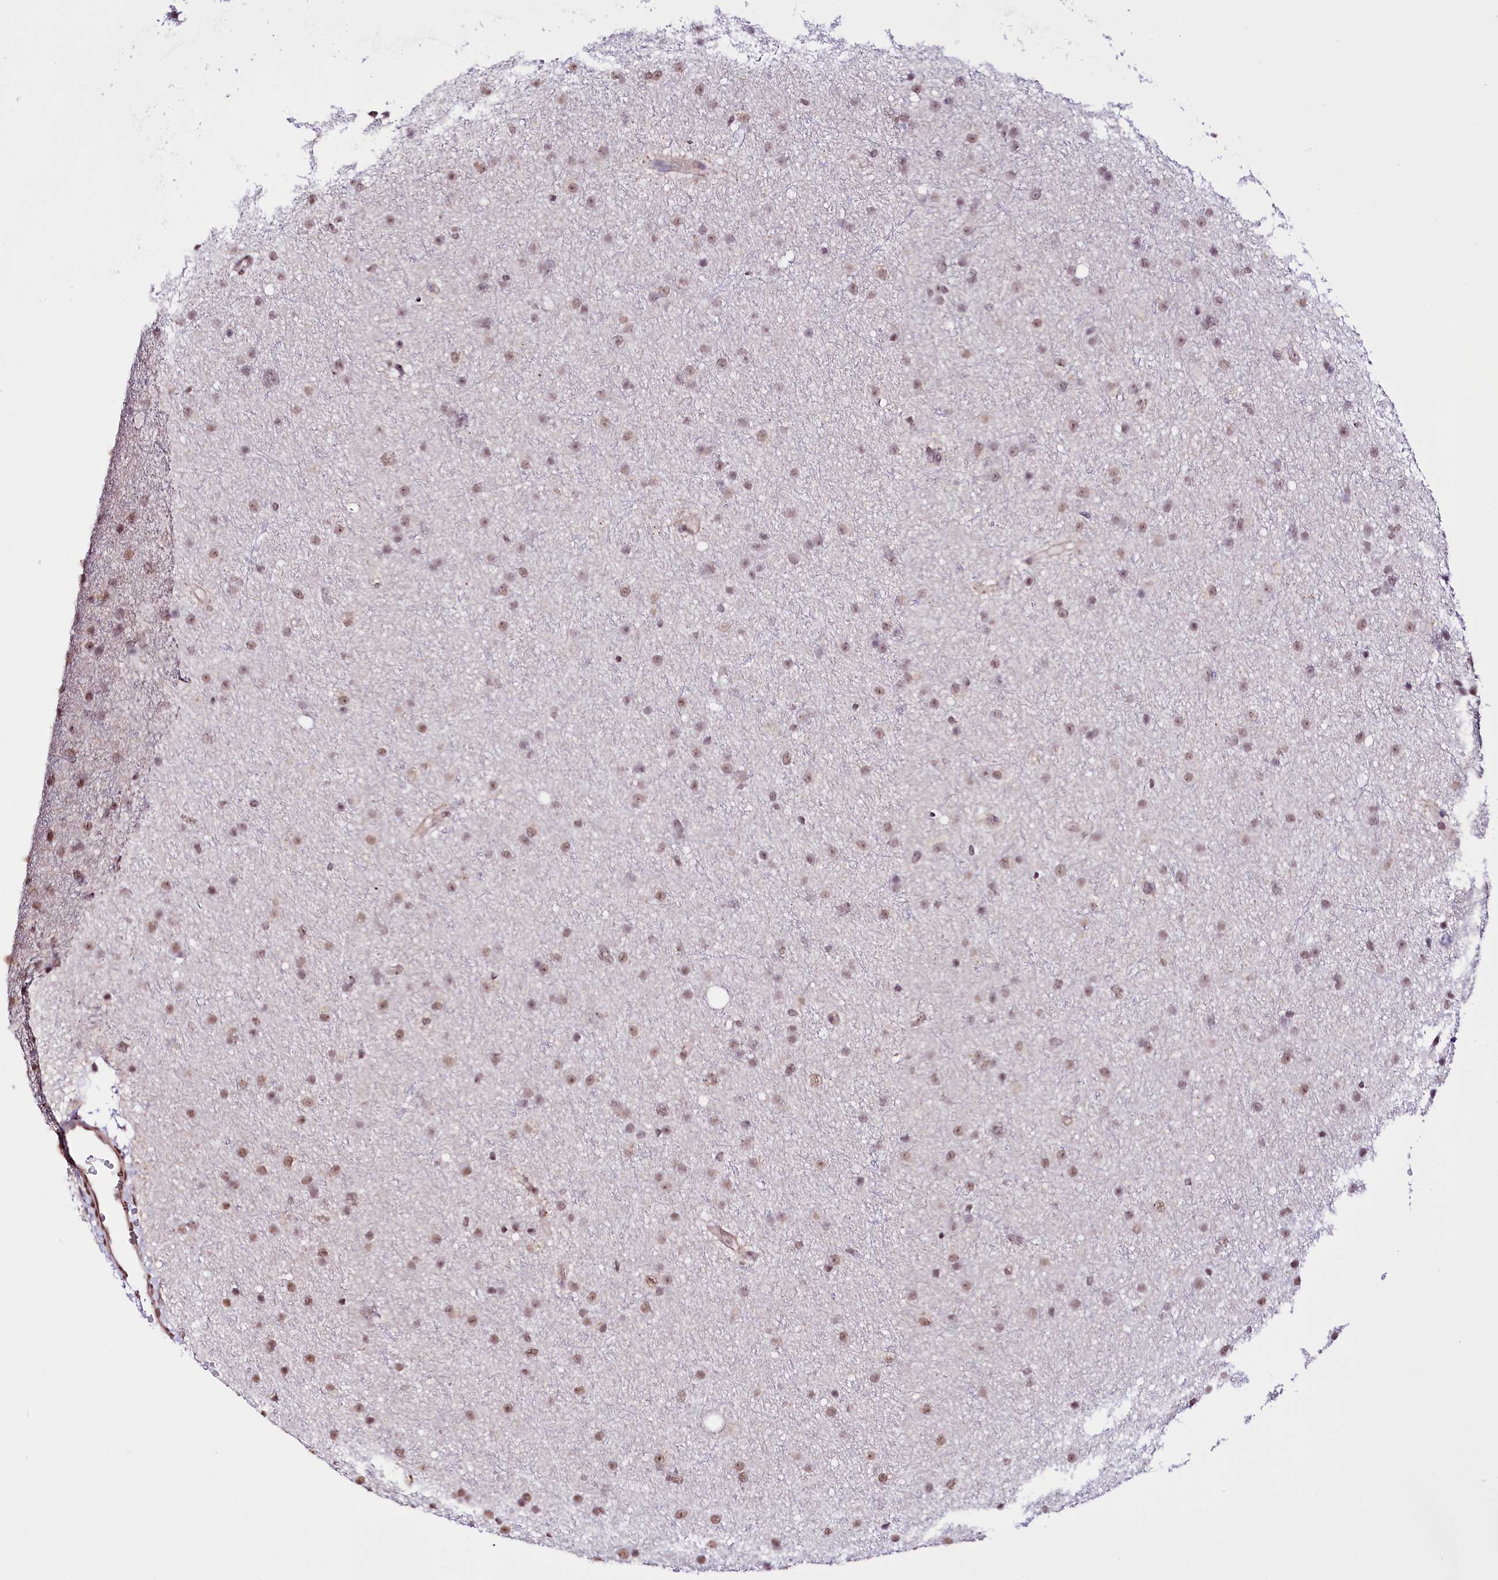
{"staining": {"intensity": "weak", "quantity": "25%-75%", "location": "cytoplasmic/membranous,nuclear"}, "tissue": "glioma", "cell_type": "Tumor cells", "image_type": "cancer", "snomed": [{"axis": "morphology", "description": "Glioma, malignant, Low grade"}, {"axis": "topography", "description": "Cerebral cortex"}], "caption": "This is a histology image of immunohistochemistry (IHC) staining of malignant glioma (low-grade), which shows weak positivity in the cytoplasmic/membranous and nuclear of tumor cells.", "gene": "ST7", "patient": {"sex": "female", "age": 39}}